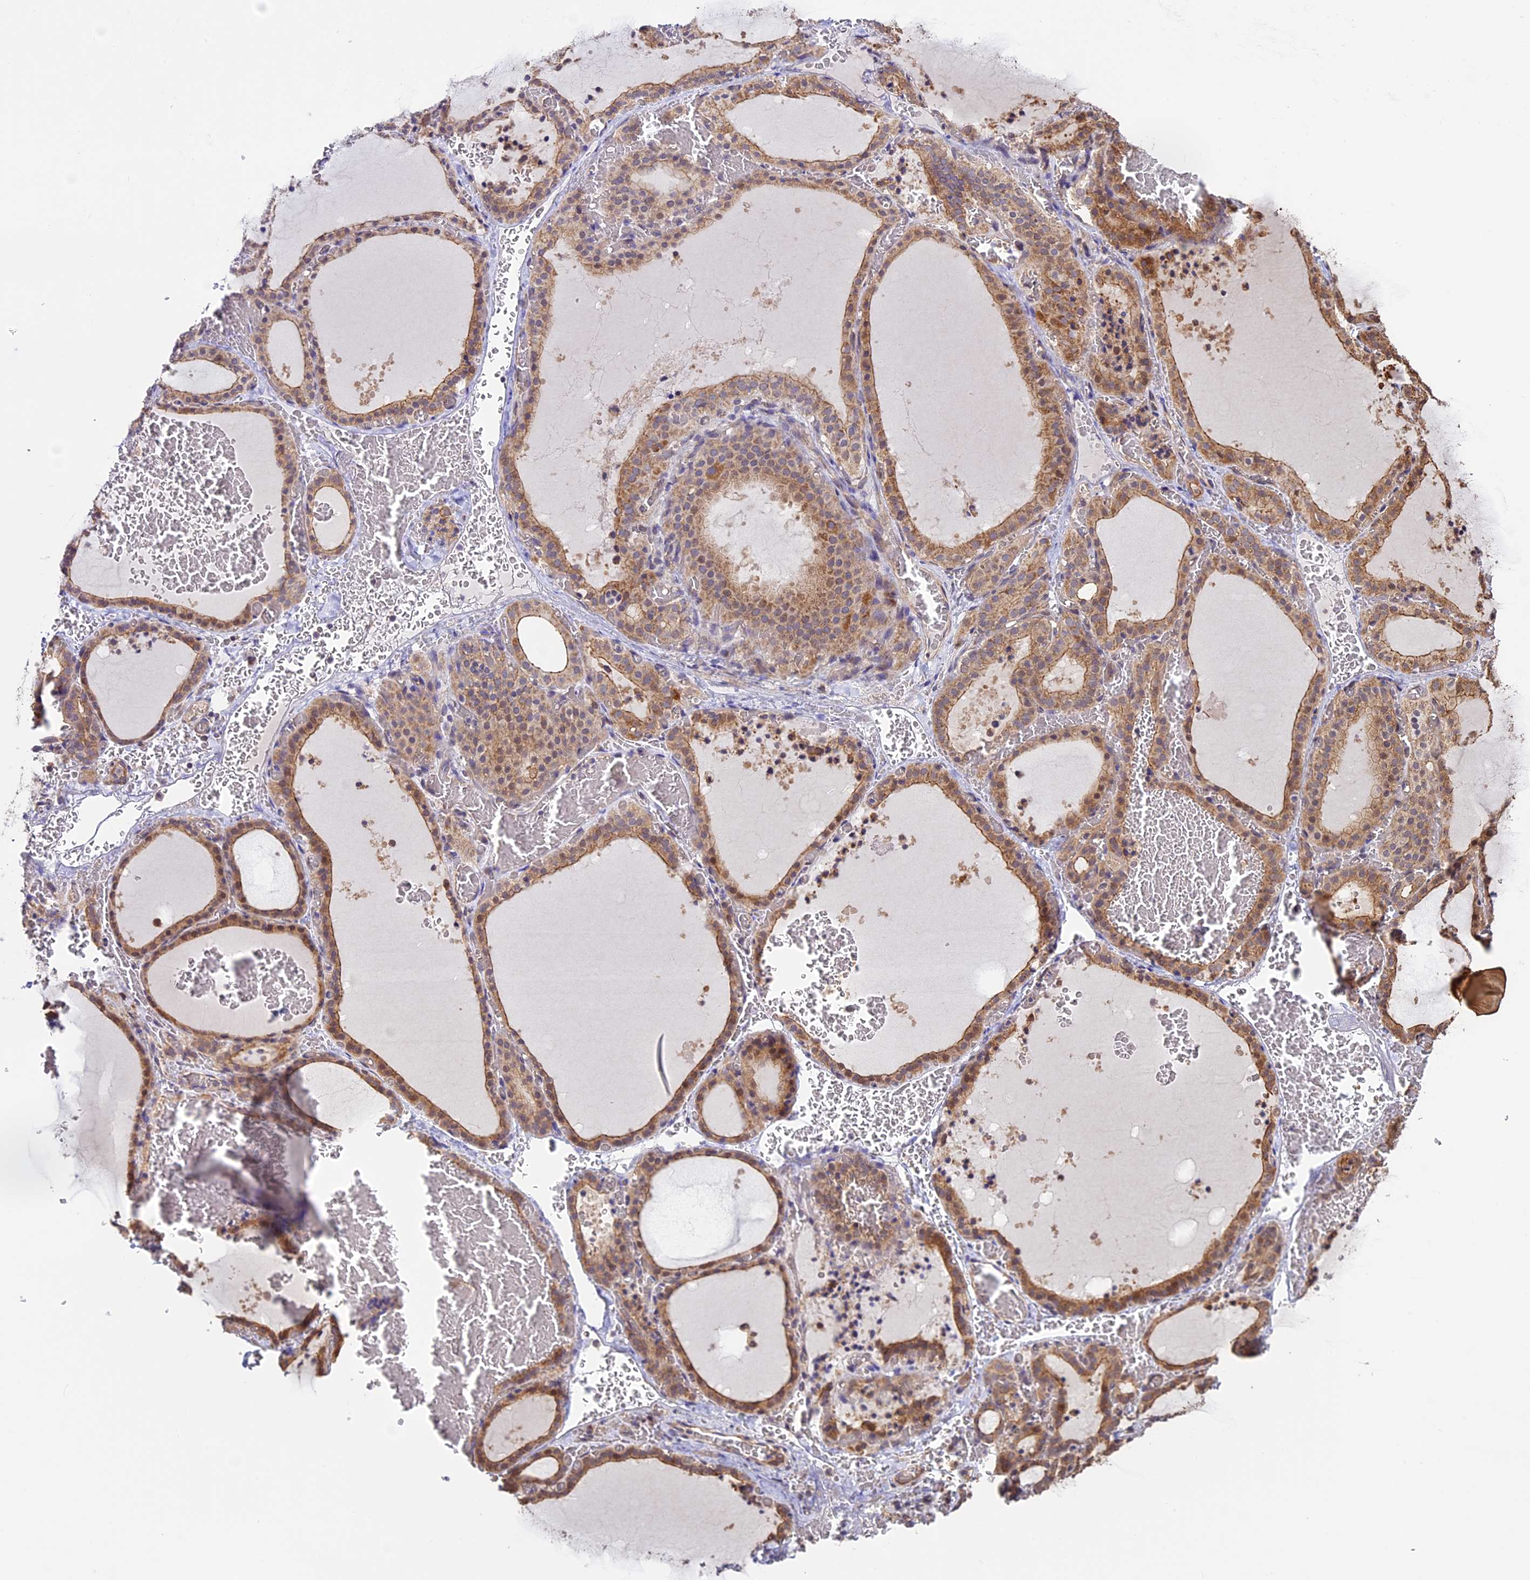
{"staining": {"intensity": "moderate", "quantity": ">75%", "location": "cytoplasmic/membranous"}, "tissue": "thyroid gland", "cell_type": "Glandular cells", "image_type": "normal", "snomed": [{"axis": "morphology", "description": "Normal tissue, NOS"}, {"axis": "topography", "description": "Thyroid gland"}], "caption": "Moderate cytoplasmic/membranous positivity is present in about >75% of glandular cells in unremarkable thyroid gland. (DAB IHC with brightfield microscopy, high magnification).", "gene": "BCAS4", "patient": {"sex": "female", "age": 39}}